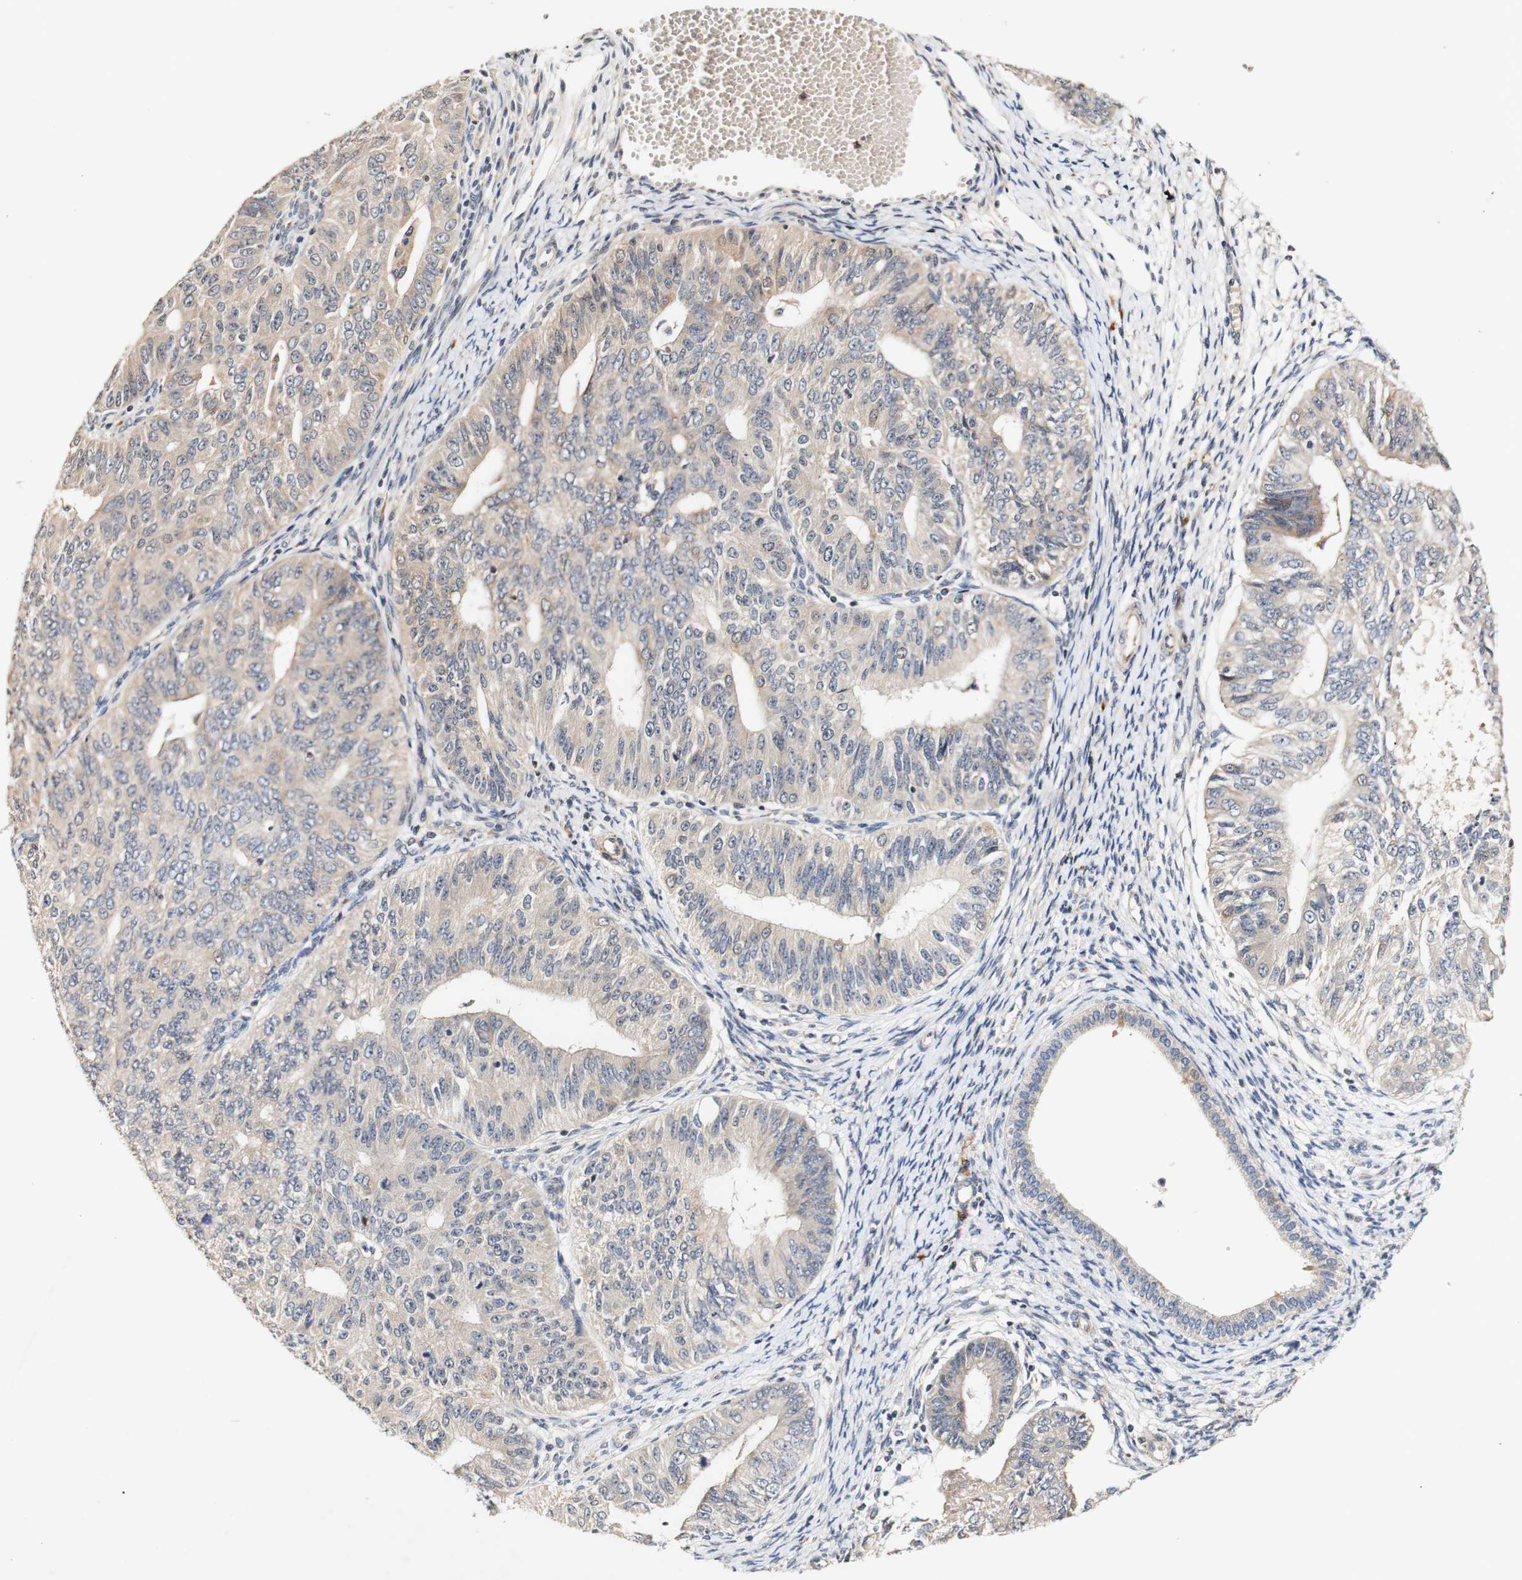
{"staining": {"intensity": "weak", "quantity": ">75%", "location": "cytoplasmic/membranous"}, "tissue": "endometrial cancer", "cell_type": "Tumor cells", "image_type": "cancer", "snomed": [{"axis": "morphology", "description": "Adenocarcinoma, NOS"}, {"axis": "topography", "description": "Endometrium"}], "caption": "Protein expression analysis of endometrial cancer reveals weak cytoplasmic/membranous staining in approximately >75% of tumor cells. The protein is shown in brown color, while the nuclei are stained blue.", "gene": "PIN1", "patient": {"sex": "female", "age": 32}}